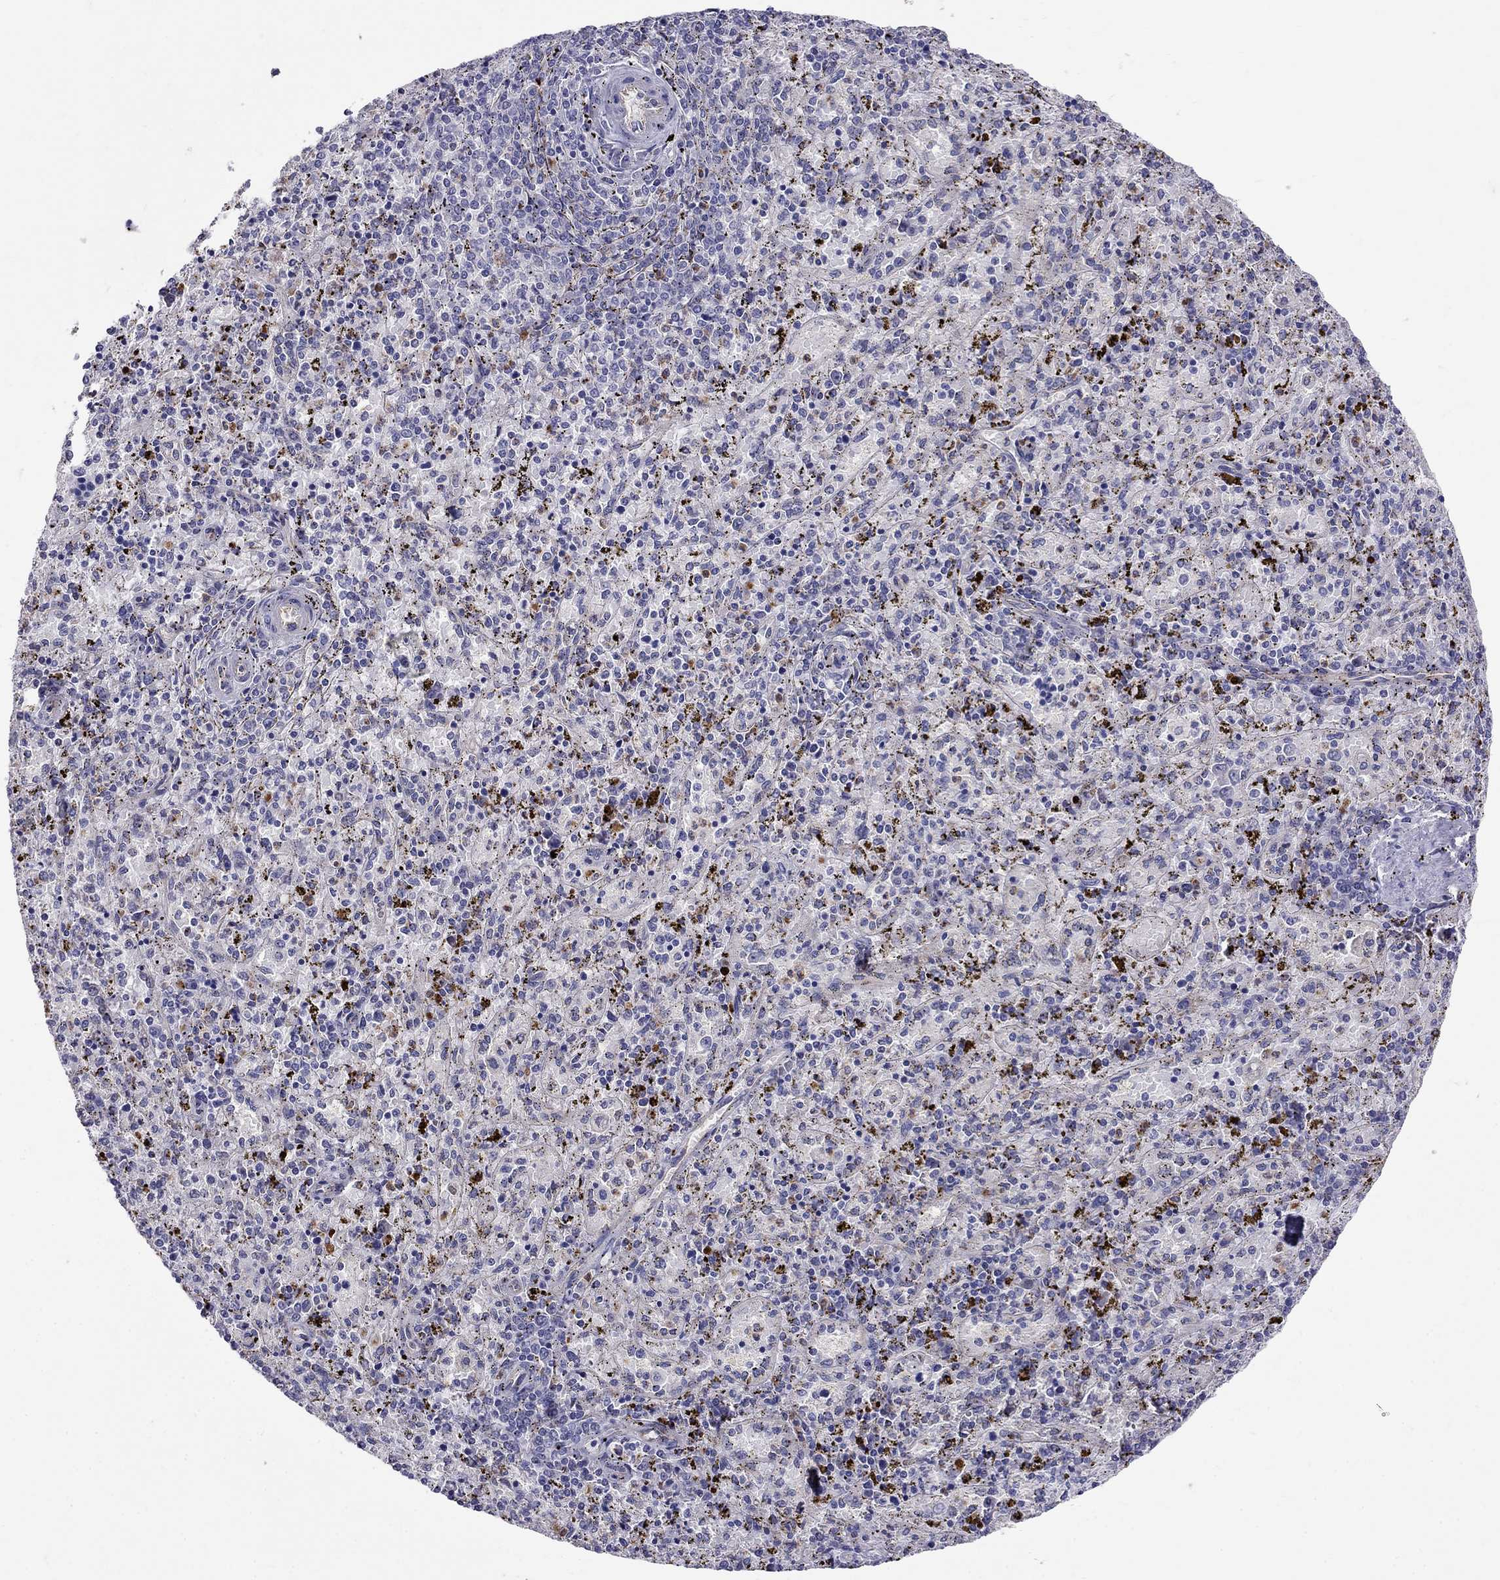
{"staining": {"intensity": "strong", "quantity": "<25%", "location": "cytoplasmic/membranous"}, "tissue": "spleen", "cell_type": "Cells in red pulp", "image_type": "normal", "snomed": [{"axis": "morphology", "description": "Normal tissue, NOS"}, {"axis": "topography", "description": "Spleen"}], "caption": "A high-resolution image shows immunohistochemistry (IHC) staining of normal spleen, which shows strong cytoplasmic/membranous positivity in about <25% of cells in red pulp.", "gene": "SPINT4", "patient": {"sex": "female", "age": 50}}